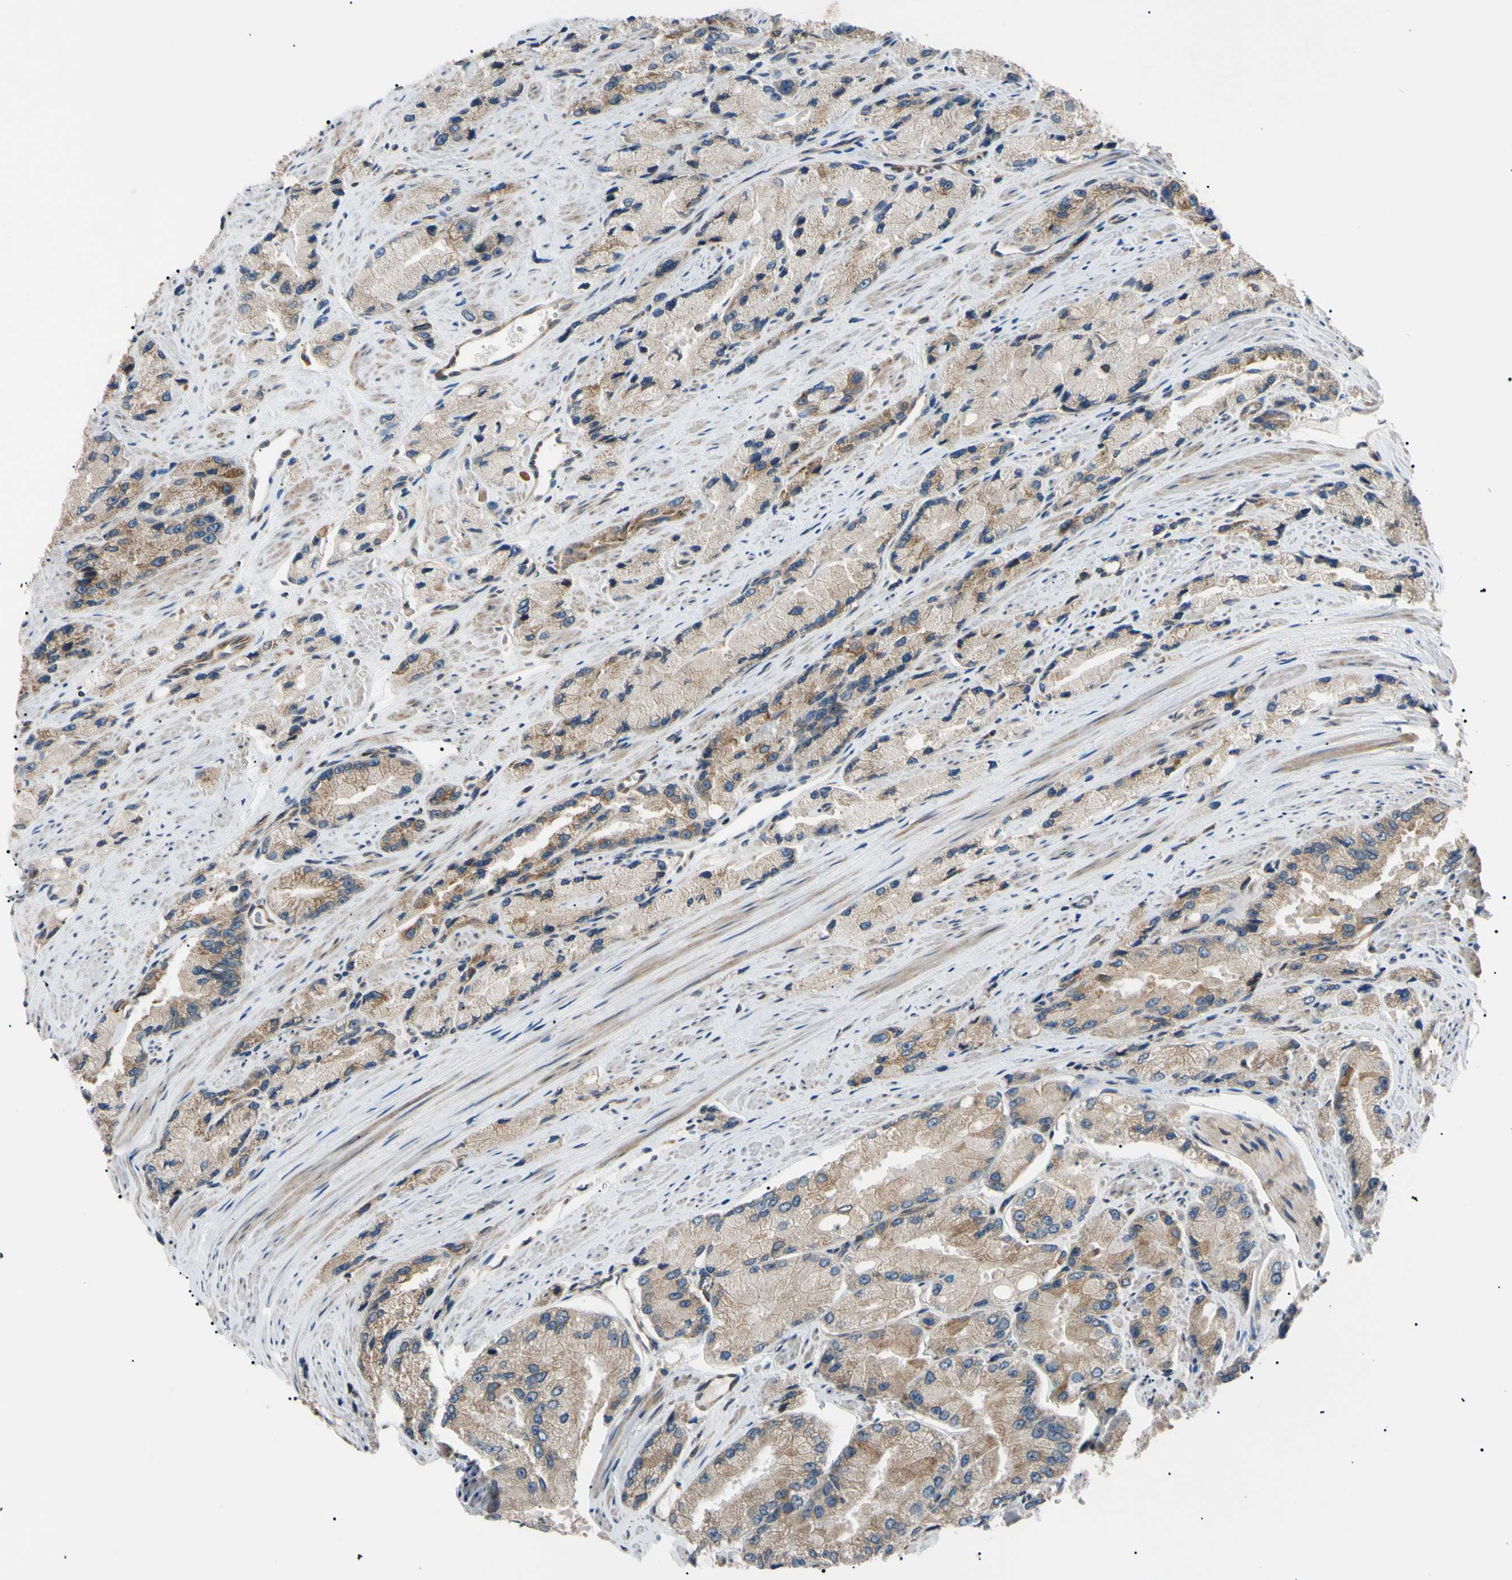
{"staining": {"intensity": "moderate", "quantity": "25%-75%", "location": "cytoplasmic/membranous"}, "tissue": "prostate cancer", "cell_type": "Tumor cells", "image_type": "cancer", "snomed": [{"axis": "morphology", "description": "Adenocarcinoma, High grade"}, {"axis": "topography", "description": "Prostate"}], "caption": "Immunohistochemical staining of human high-grade adenocarcinoma (prostate) displays medium levels of moderate cytoplasmic/membranous protein positivity in approximately 25%-75% of tumor cells. (DAB (3,3'-diaminobenzidine) = brown stain, brightfield microscopy at high magnification).", "gene": "VAPA", "patient": {"sex": "male", "age": 58}}